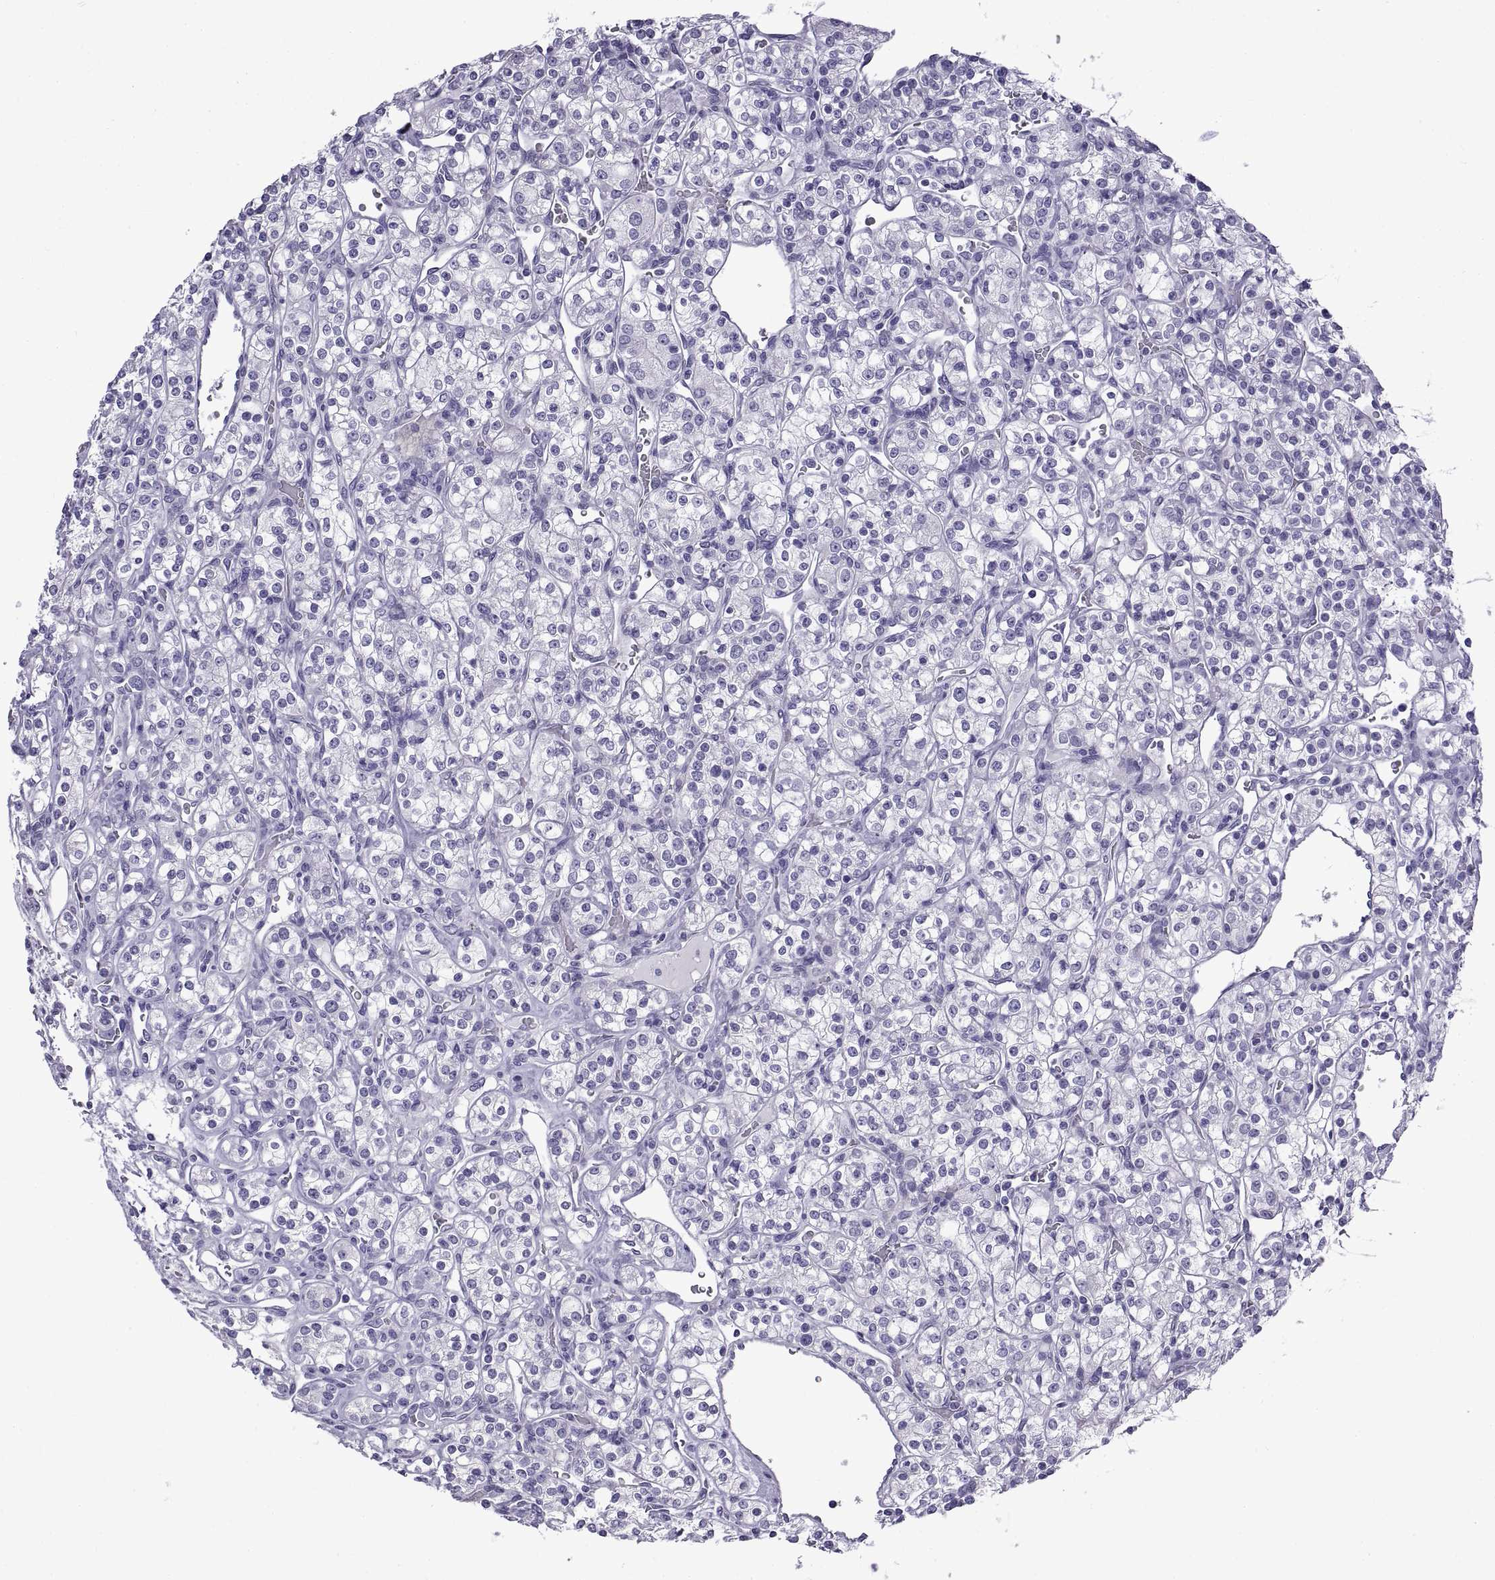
{"staining": {"intensity": "negative", "quantity": "none", "location": "none"}, "tissue": "renal cancer", "cell_type": "Tumor cells", "image_type": "cancer", "snomed": [{"axis": "morphology", "description": "Adenocarcinoma, NOS"}, {"axis": "topography", "description": "Kidney"}], "caption": "Immunohistochemistry (IHC) of adenocarcinoma (renal) displays no positivity in tumor cells.", "gene": "SPDYE1", "patient": {"sex": "male", "age": 77}}